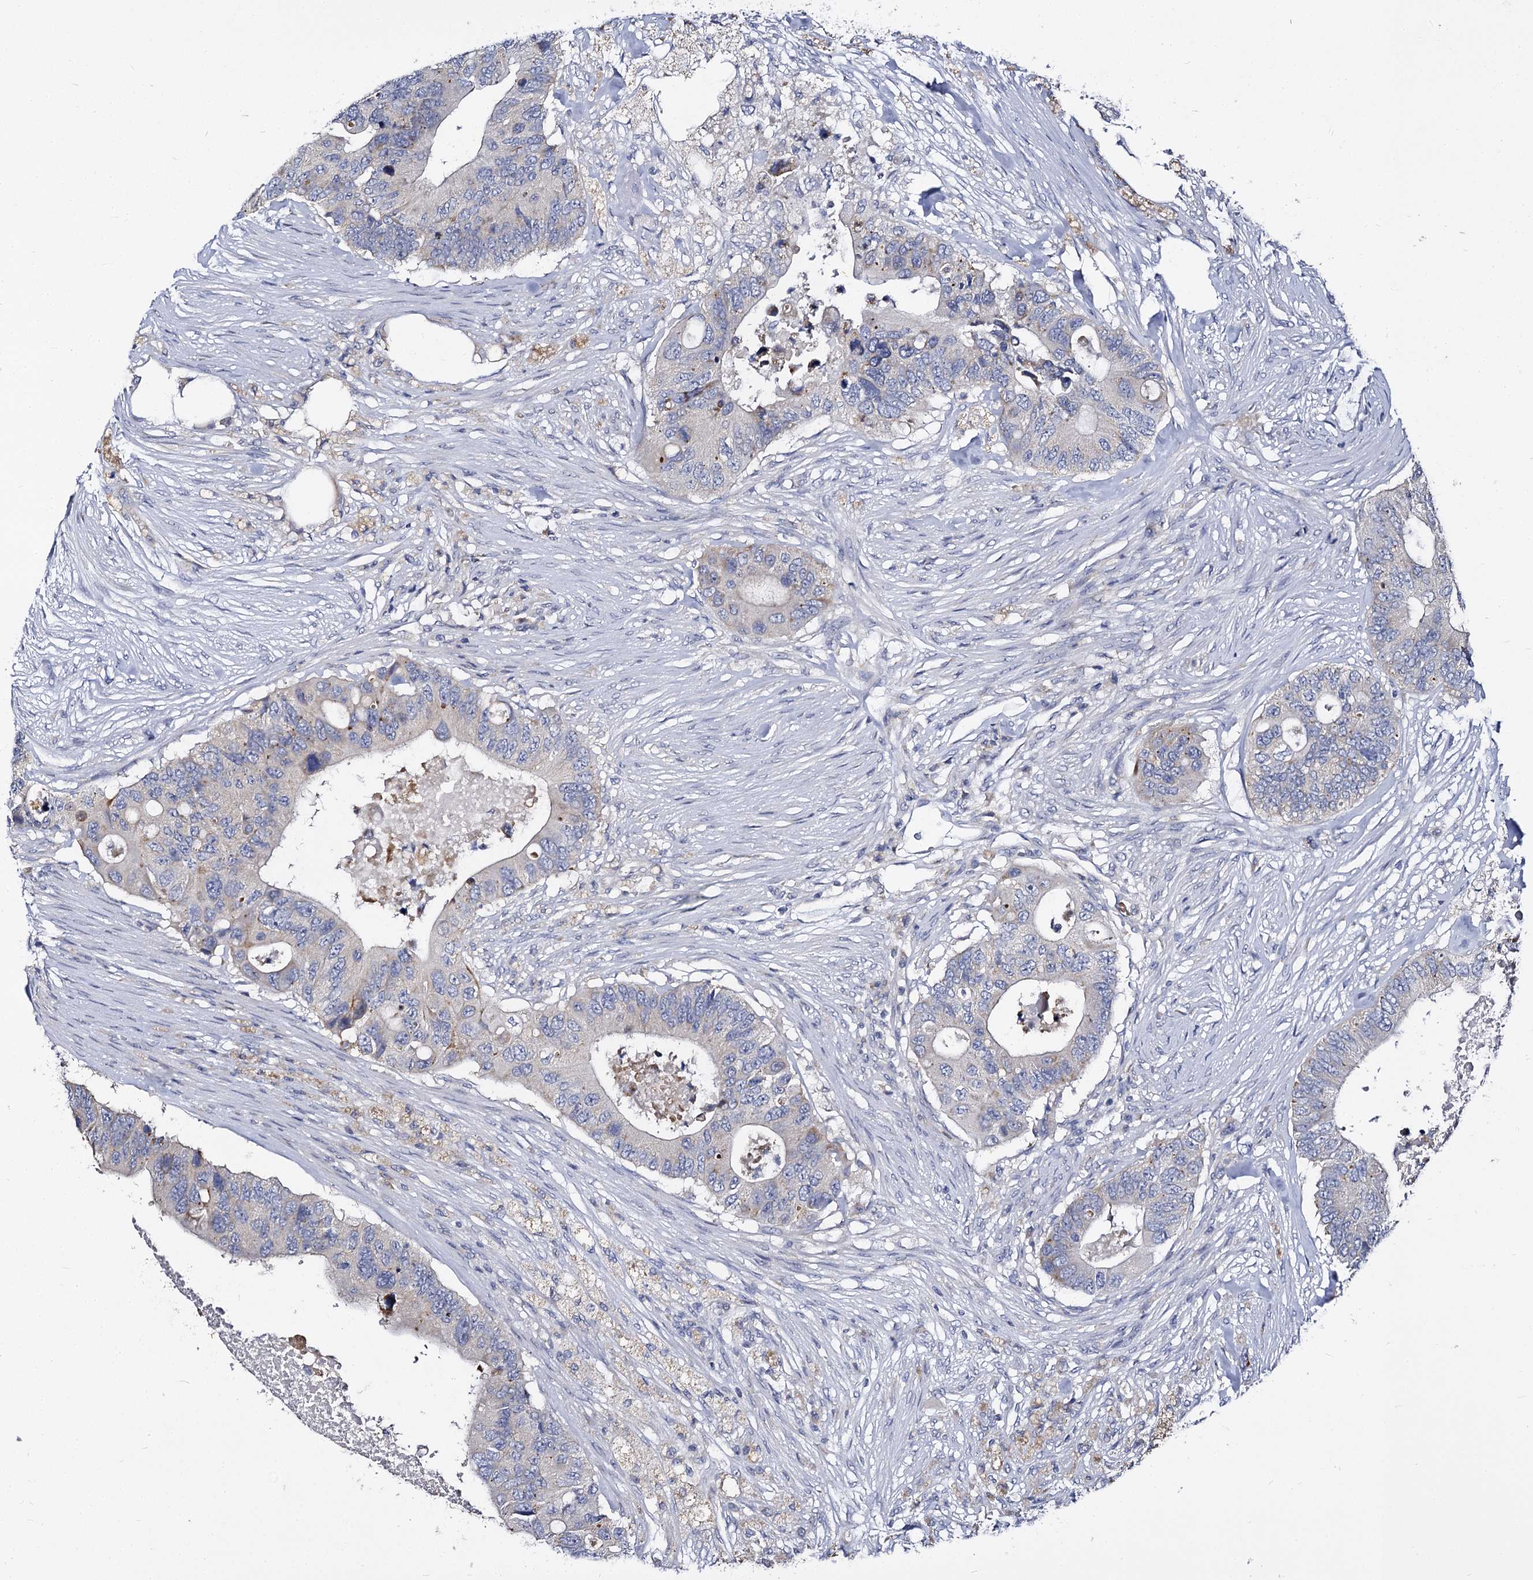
{"staining": {"intensity": "negative", "quantity": "none", "location": "none"}, "tissue": "colorectal cancer", "cell_type": "Tumor cells", "image_type": "cancer", "snomed": [{"axis": "morphology", "description": "Adenocarcinoma, NOS"}, {"axis": "topography", "description": "Colon"}], "caption": "There is no significant expression in tumor cells of colorectal cancer (adenocarcinoma).", "gene": "PANX2", "patient": {"sex": "male", "age": 71}}